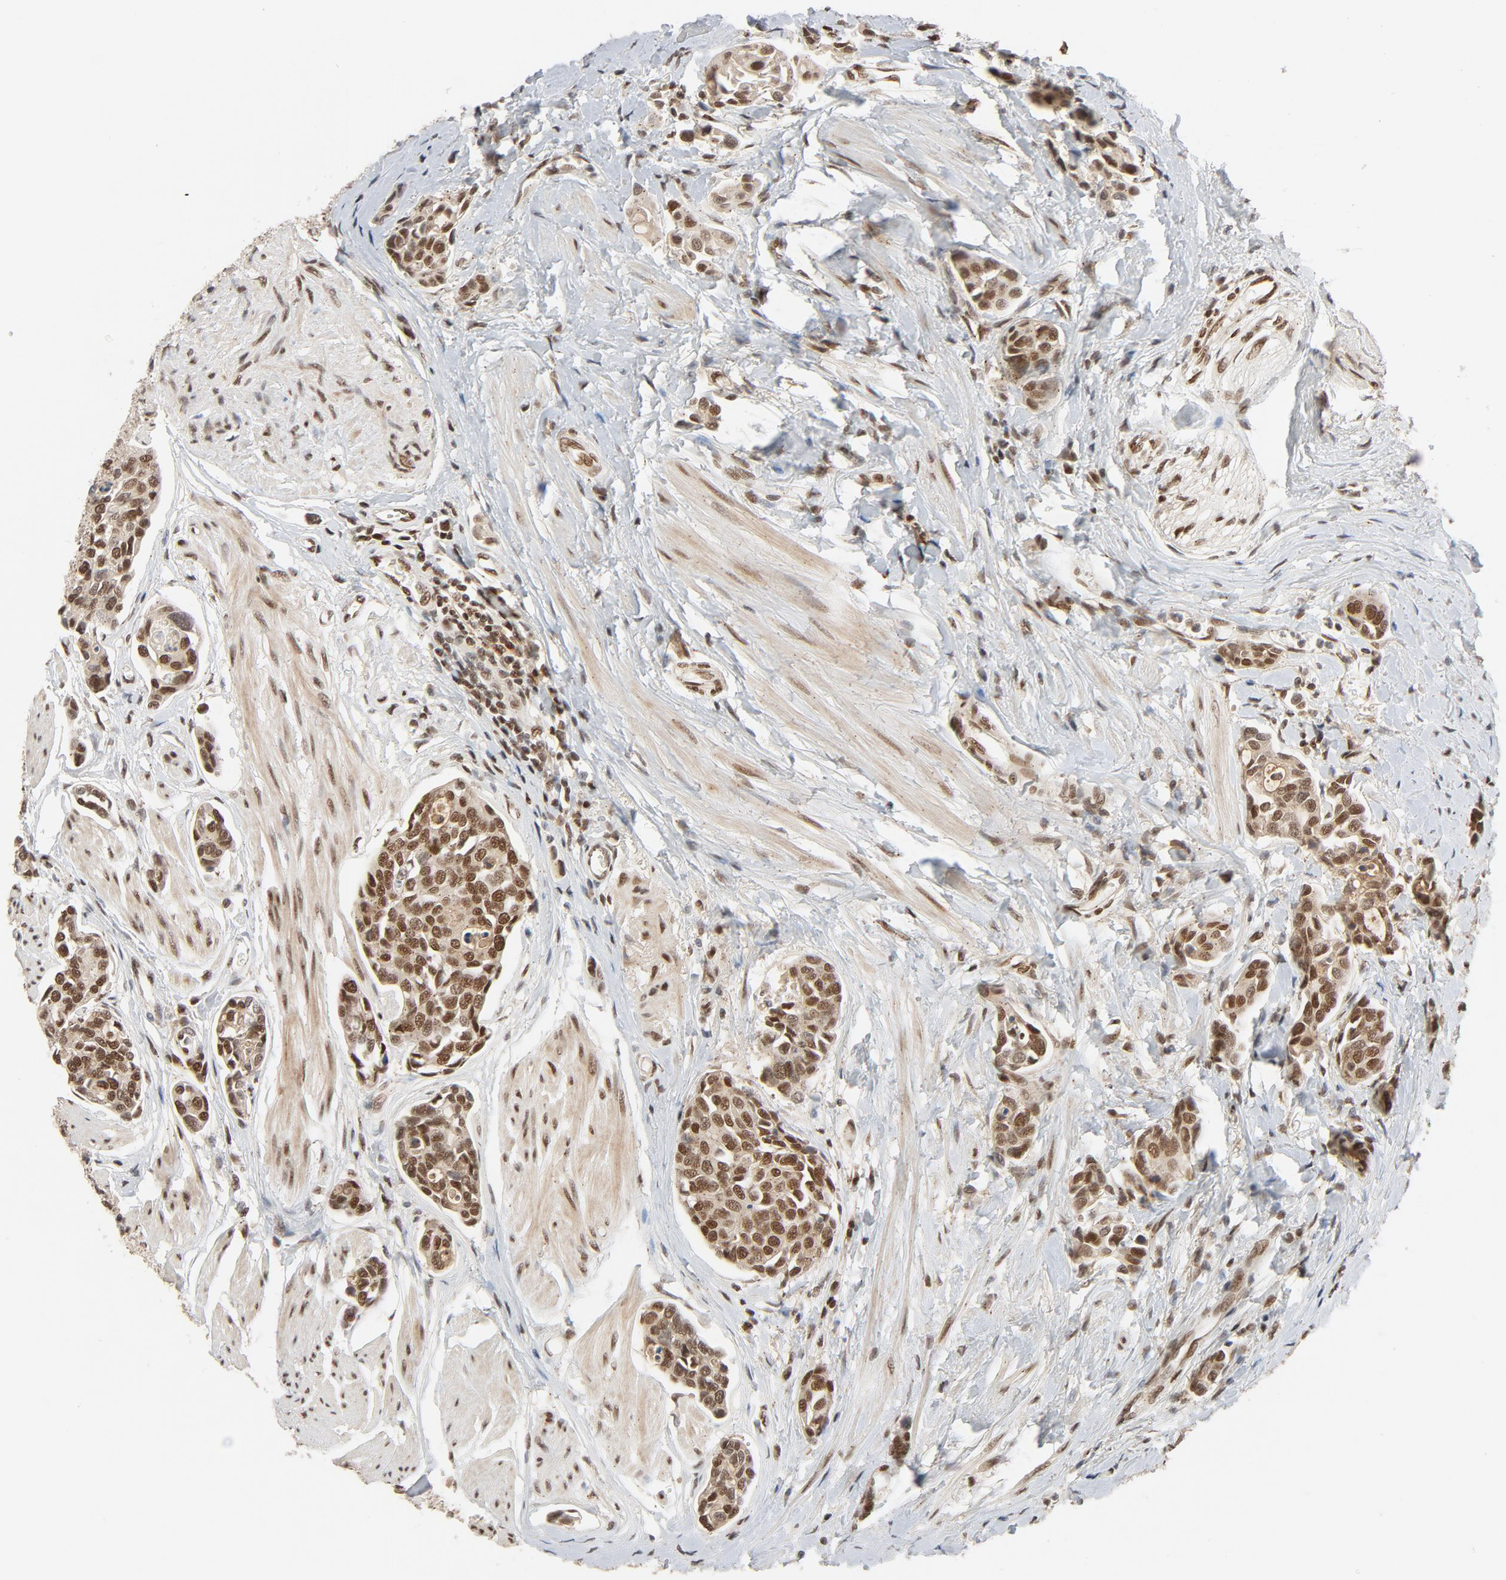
{"staining": {"intensity": "strong", "quantity": ">75%", "location": "nuclear"}, "tissue": "urothelial cancer", "cell_type": "Tumor cells", "image_type": "cancer", "snomed": [{"axis": "morphology", "description": "Urothelial carcinoma, High grade"}, {"axis": "topography", "description": "Urinary bladder"}], "caption": "About >75% of tumor cells in urothelial carcinoma (high-grade) reveal strong nuclear protein positivity as visualized by brown immunohistochemical staining.", "gene": "SMARCD1", "patient": {"sex": "male", "age": 78}}